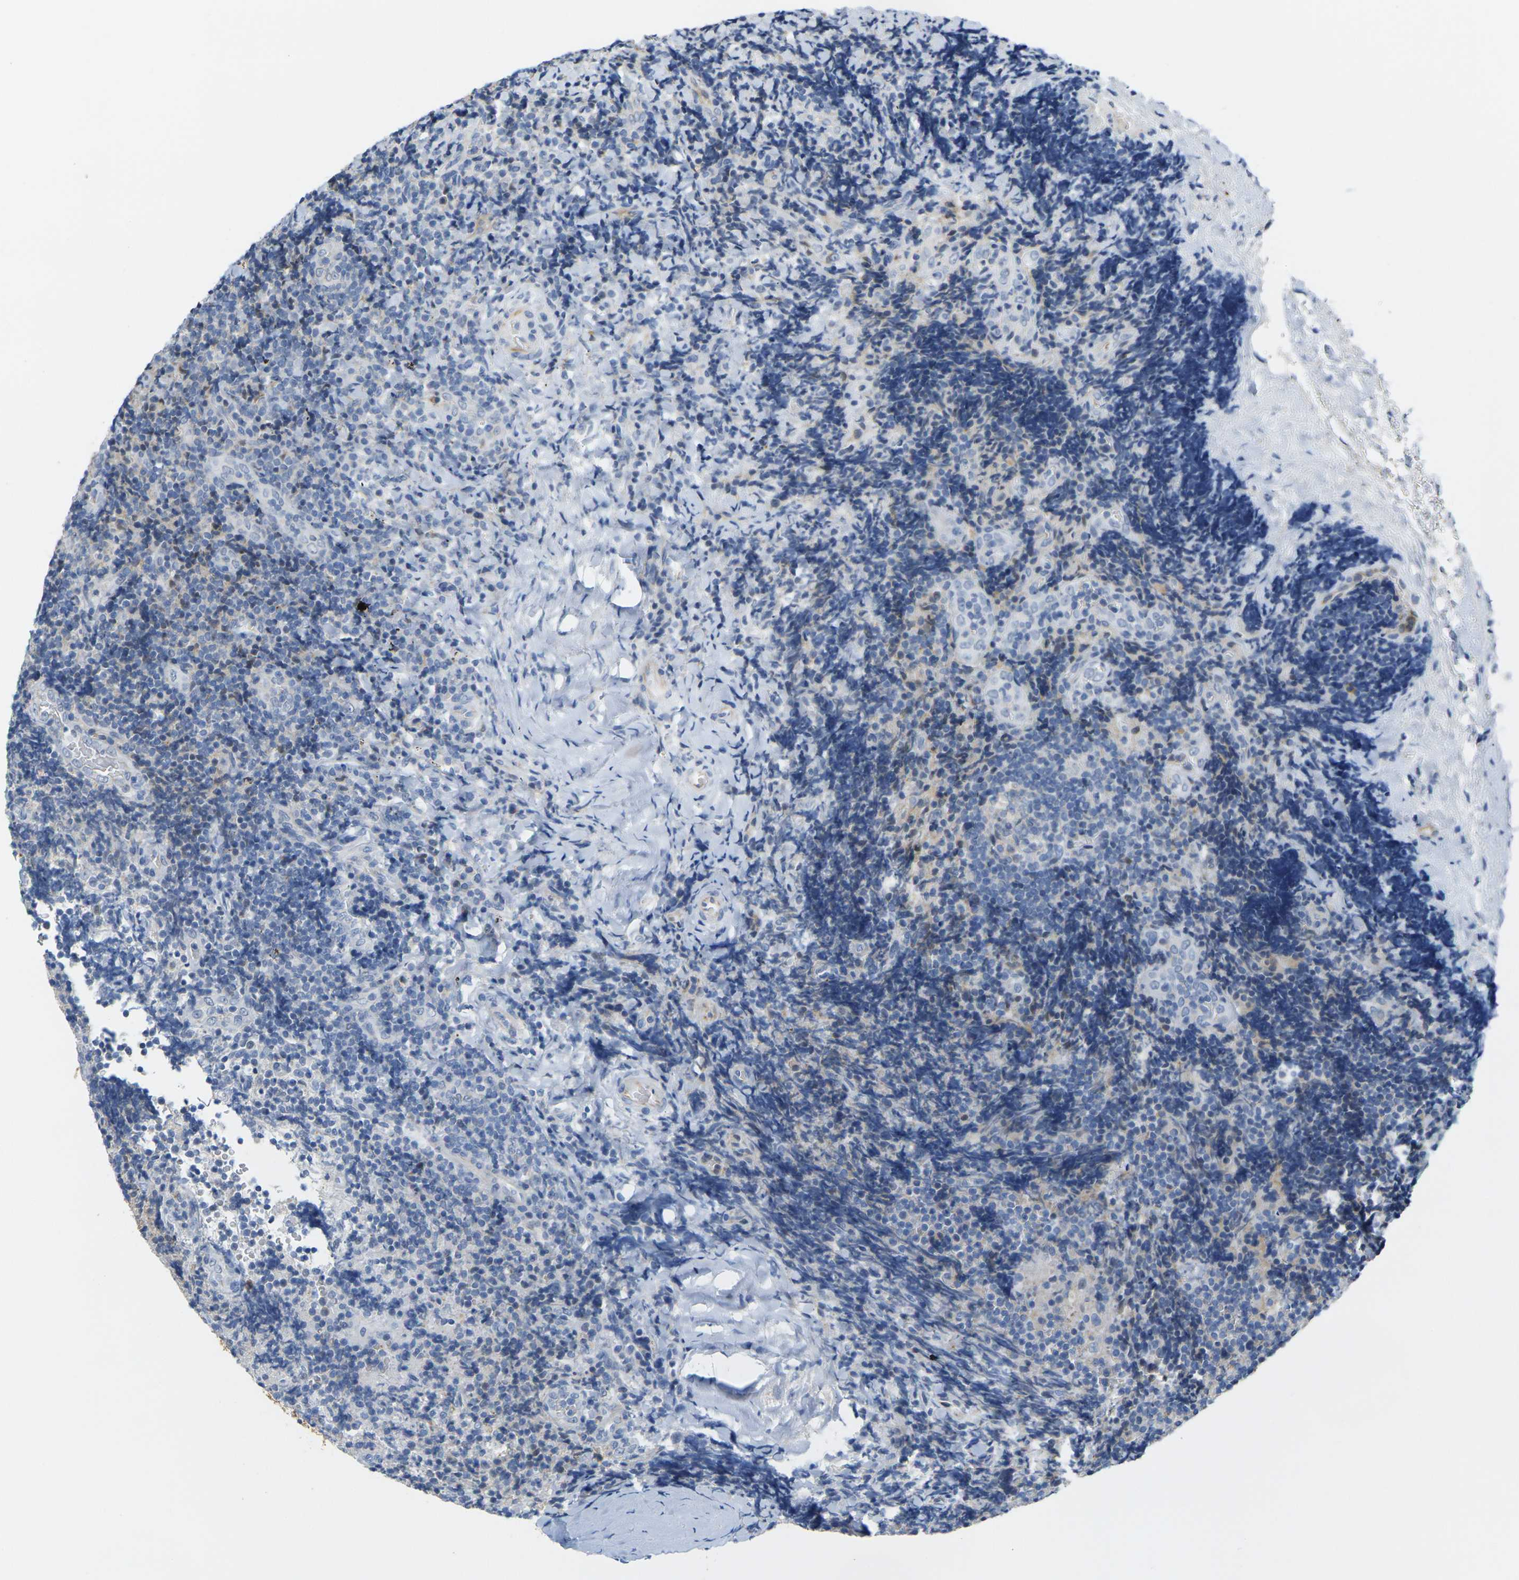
{"staining": {"intensity": "negative", "quantity": "none", "location": "none"}, "tissue": "lymphoma", "cell_type": "Tumor cells", "image_type": "cancer", "snomed": [{"axis": "morphology", "description": "Malignant lymphoma, non-Hodgkin's type, High grade"}, {"axis": "topography", "description": "Tonsil"}], "caption": "This image is of lymphoma stained with immunohistochemistry (IHC) to label a protein in brown with the nuclei are counter-stained blue. There is no expression in tumor cells.", "gene": "OTOF", "patient": {"sex": "female", "age": 36}}